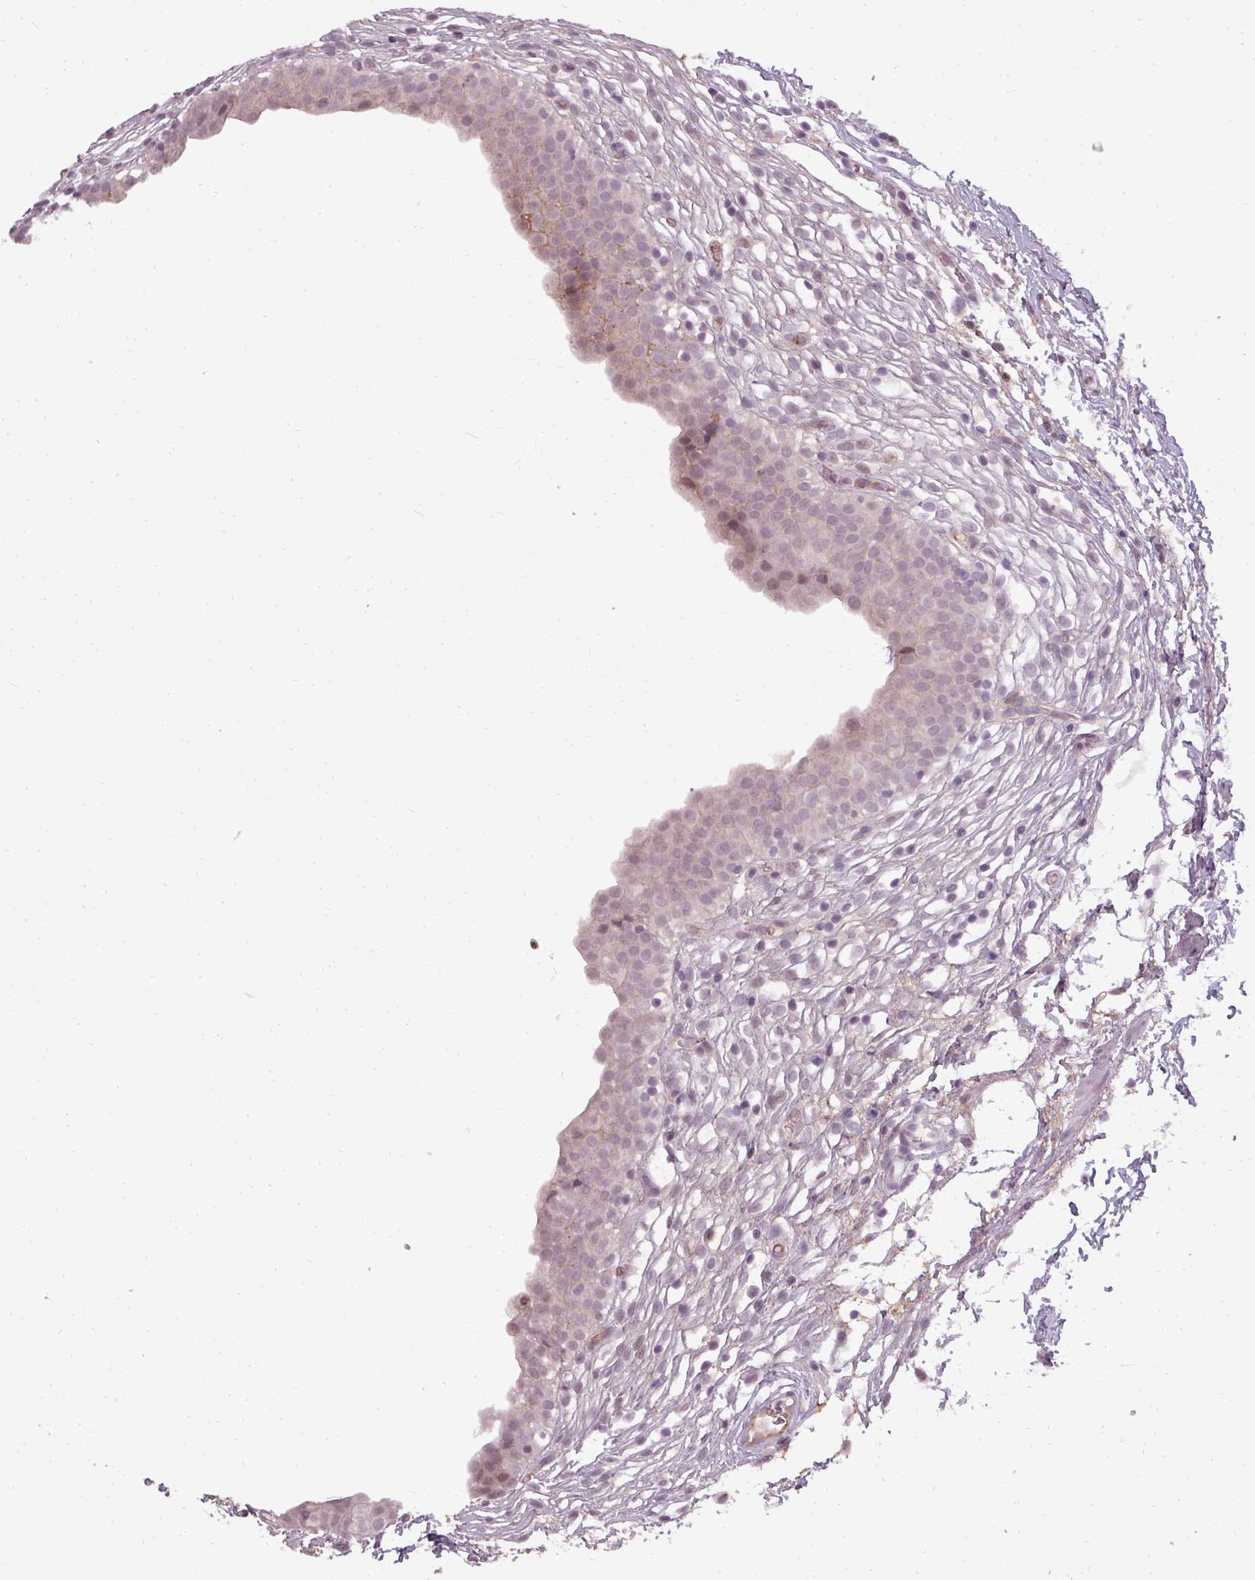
{"staining": {"intensity": "moderate", "quantity": "25%-75%", "location": "cytoplasmic/membranous,nuclear"}, "tissue": "urinary bladder", "cell_type": "Urothelial cells", "image_type": "normal", "snomed": [{"axis": "morphology", "description": "Normal tissue, NOS"}, {"axis": "topography", "description": "Urinary bladder"}, {"axis": "topography", "description": "Peripheral nerve tissue"}], "caption": "Urothelial cells exhibit medium levels of moderate cytoplasmic/membranous,nuclear positivity in approximately 25%-75% of cells in unremarkable human urinary bladder.", "gene": "BCAS3", "patient": {"sex": "male", "age": 55}}